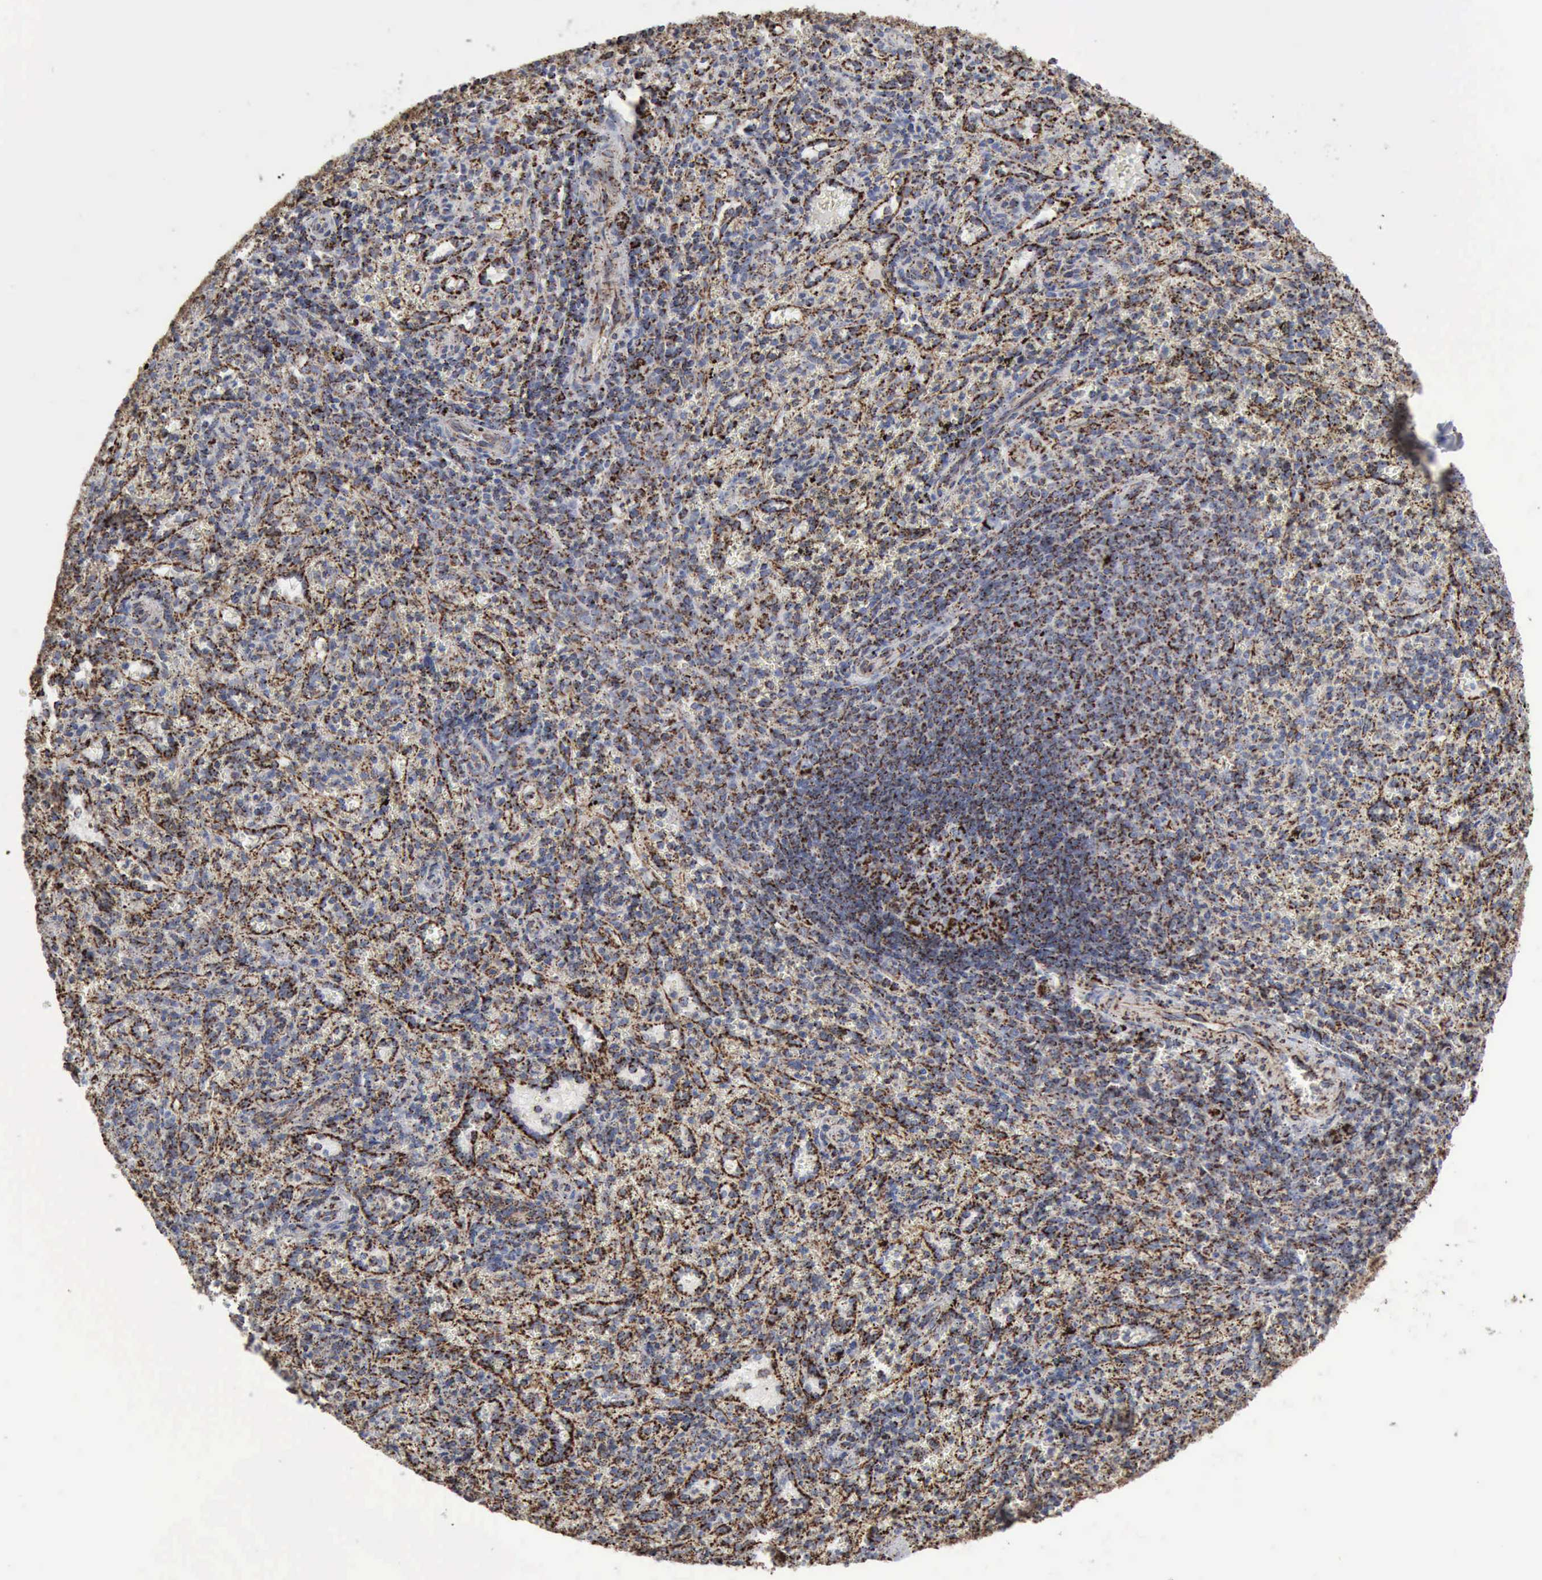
{"staining": {"intensity": "strong", "quantity": ">75%", "location": "cytoplasmic/membranous"}, "tissue": "spleen", "cell_type": "Cells in red pulp", "image_type": "normal", "snomed": [{"axis": "morphology", "description": "Normal tissue, NOS"}, {"axis": "topography", "description": "Spleen"}], "caption": "Spleen stained with IHC exhibits strong cytoplasmic/membranous positivity in approximately >75% of cells in red pulp.", "gene": "ACO2", "patient": {"sex": "female", "age": 10}}